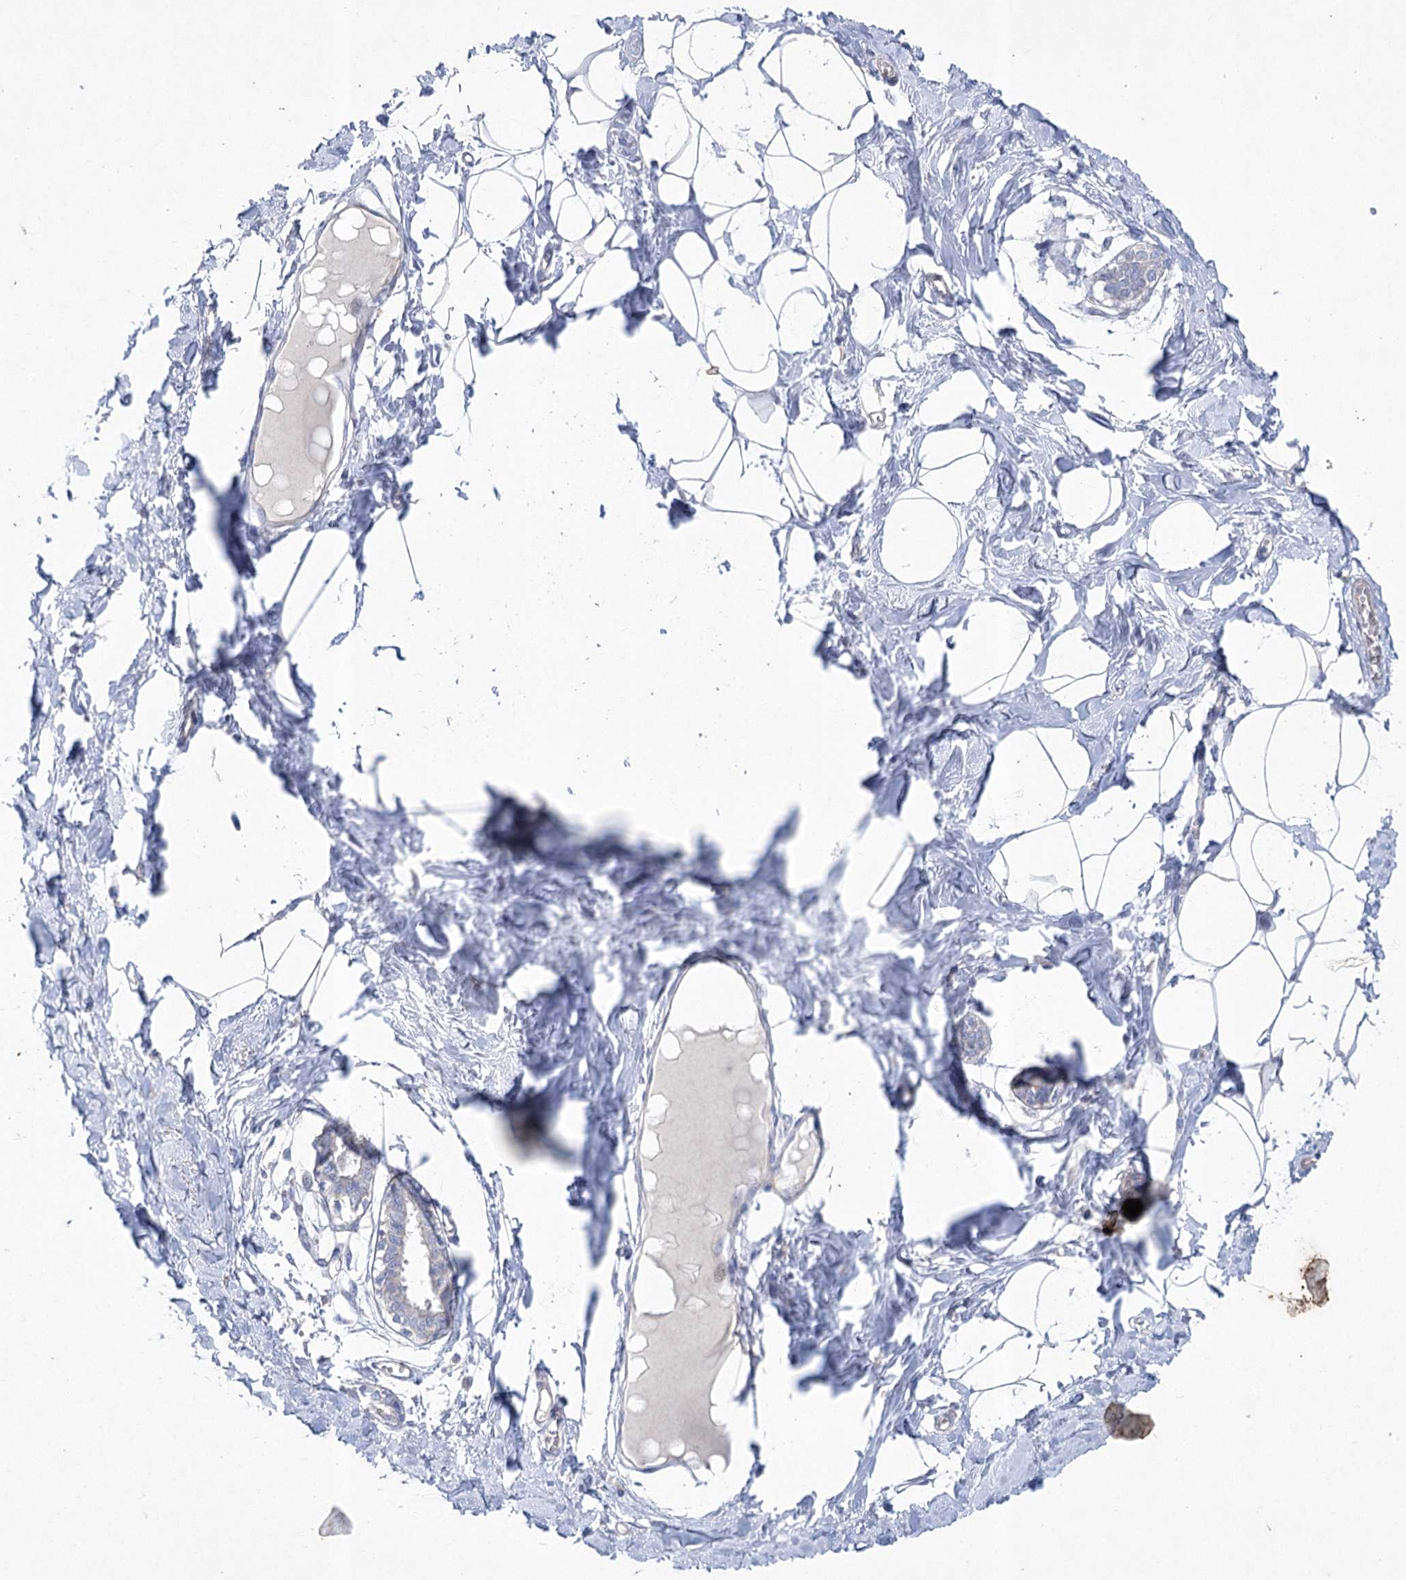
{"staining": {"intensity": "negative", "quantity": "none", "location": "none"}, "tissue": "breast", "cell_type": "Adipocytes", "image_type": "normal", "snomed": [{"axis": "morphology", "description": "Normal tissue, NOS"}, {"axis": "topography", "description": "Breast"}], "caption": "High power microscopy image of an immunohistochemistry photomicrograph of unremarkable breast, revealing no significant staining in adipocytes.", "gene": "ITSN2", "patient": {"sex": "female", "age": 27}}